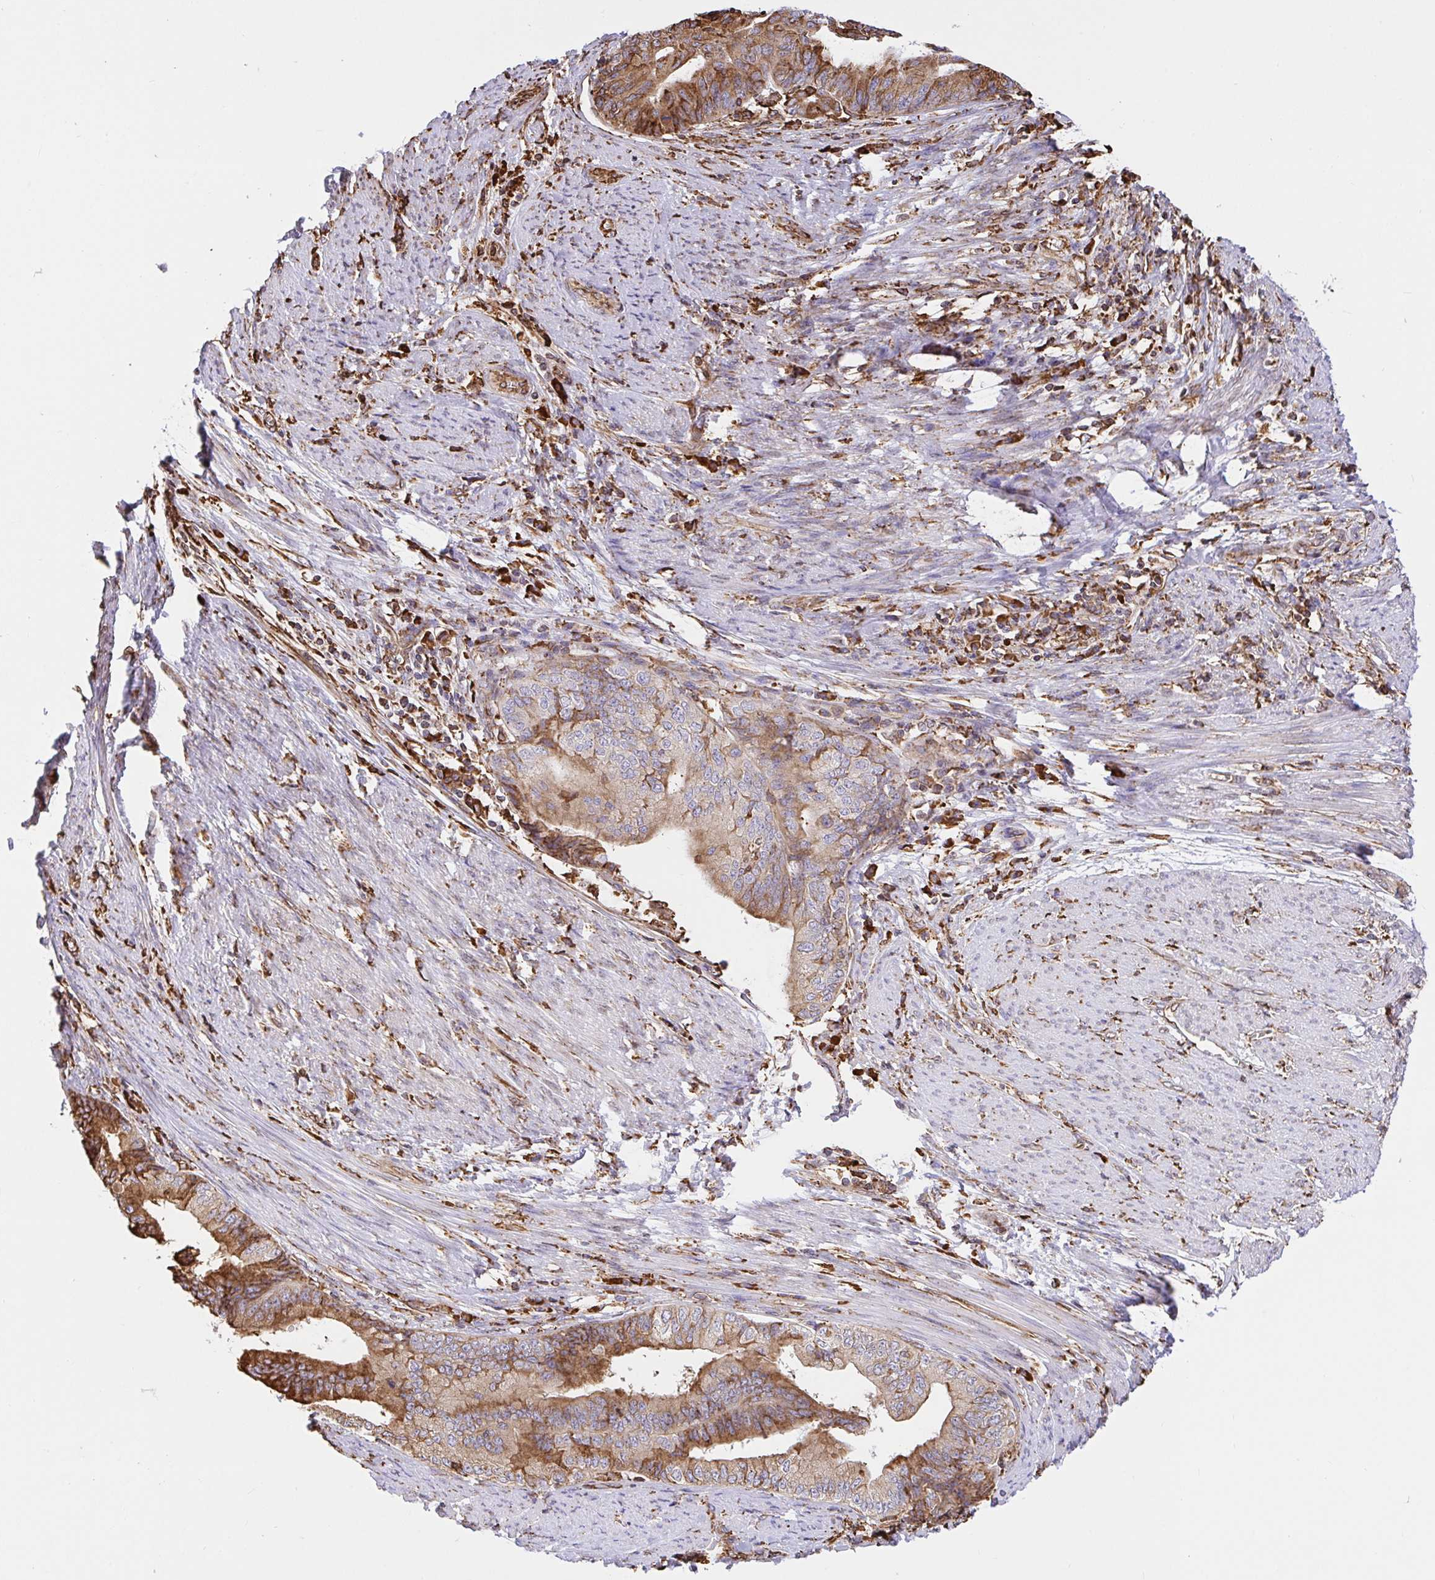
{"staining": {"intensity": "moderate", "quantity": "25%-75%", "location": "cytoplasmic/membranous"}, "tissue": "endometrial cancer", "cell_type": "Tumor cells", "image_type": "cancer", "snomed": [{"axis": "morphology", "description": "Adenocarcinoma, NOS"}, {"axis": "topography", "description": "Endometrium"}], "caption": "The photomicrograph shows immunohistochemical staining of endometrial cancer. There is moderate cytoplasmic/membranous staining is identified in about 25%-75% of tumor cells.", "gene": "CLGN", "patient": {"sex": "female", "age": 65}}